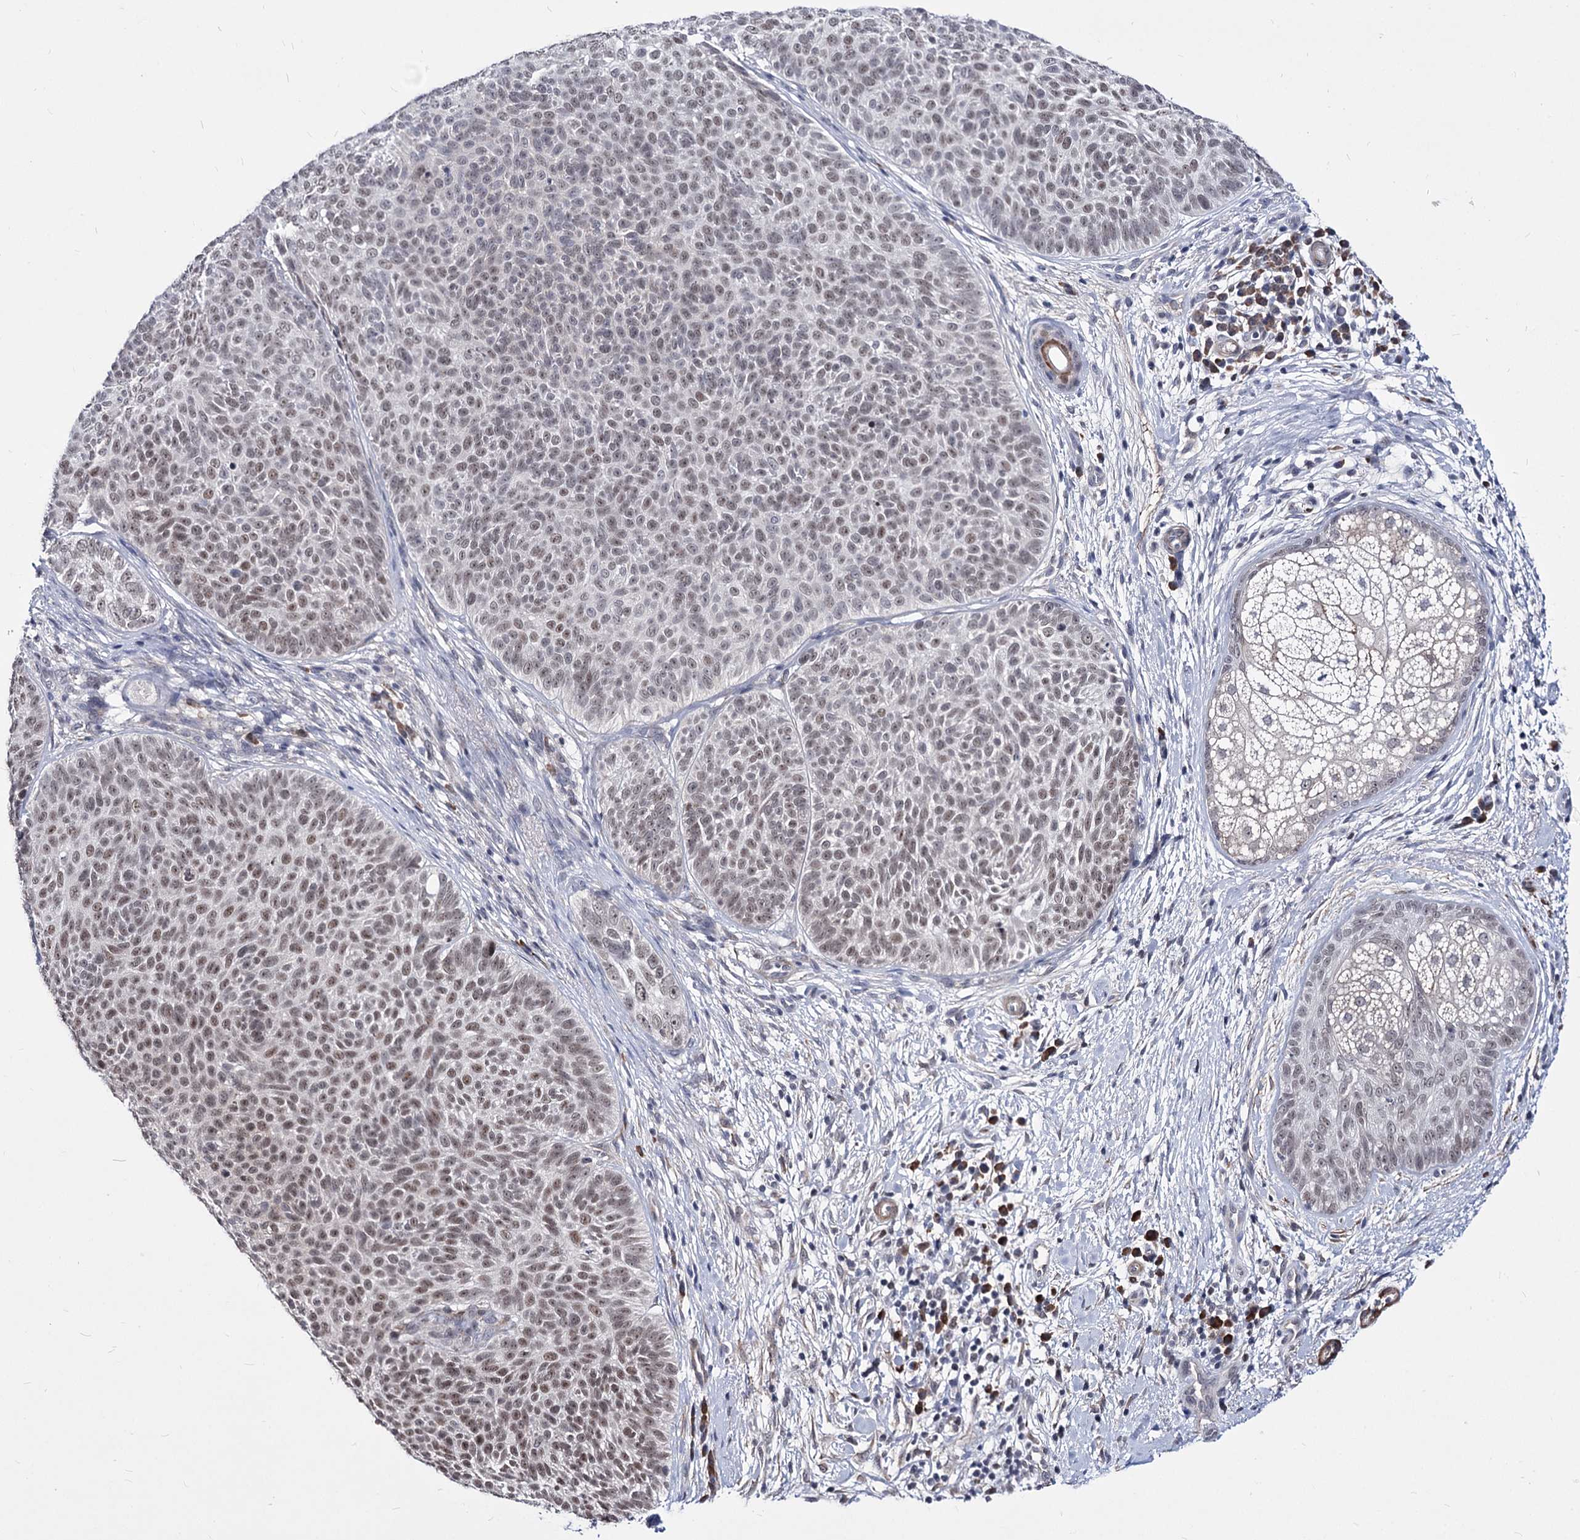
{"staining": {"intensity": "moderate", "quantity": "<25%", "location": "nuclear"}, "tissue": "skin cancer", "cell_type": "Tumor cells", "image_type": "cancer", "snomed": [{"axis": "morphology", "description": "Basal cell carcinoma"}, {"axis": "topography", "description": "Skin"}], "caption": "Immunohistochemical staining of basal cell carcinoma (skin) exhibits moderate nuclear protein staining in about <25% of tumor cells.", "gene": "PPRC1", "patient": {"sex": "male", "age": 85}}